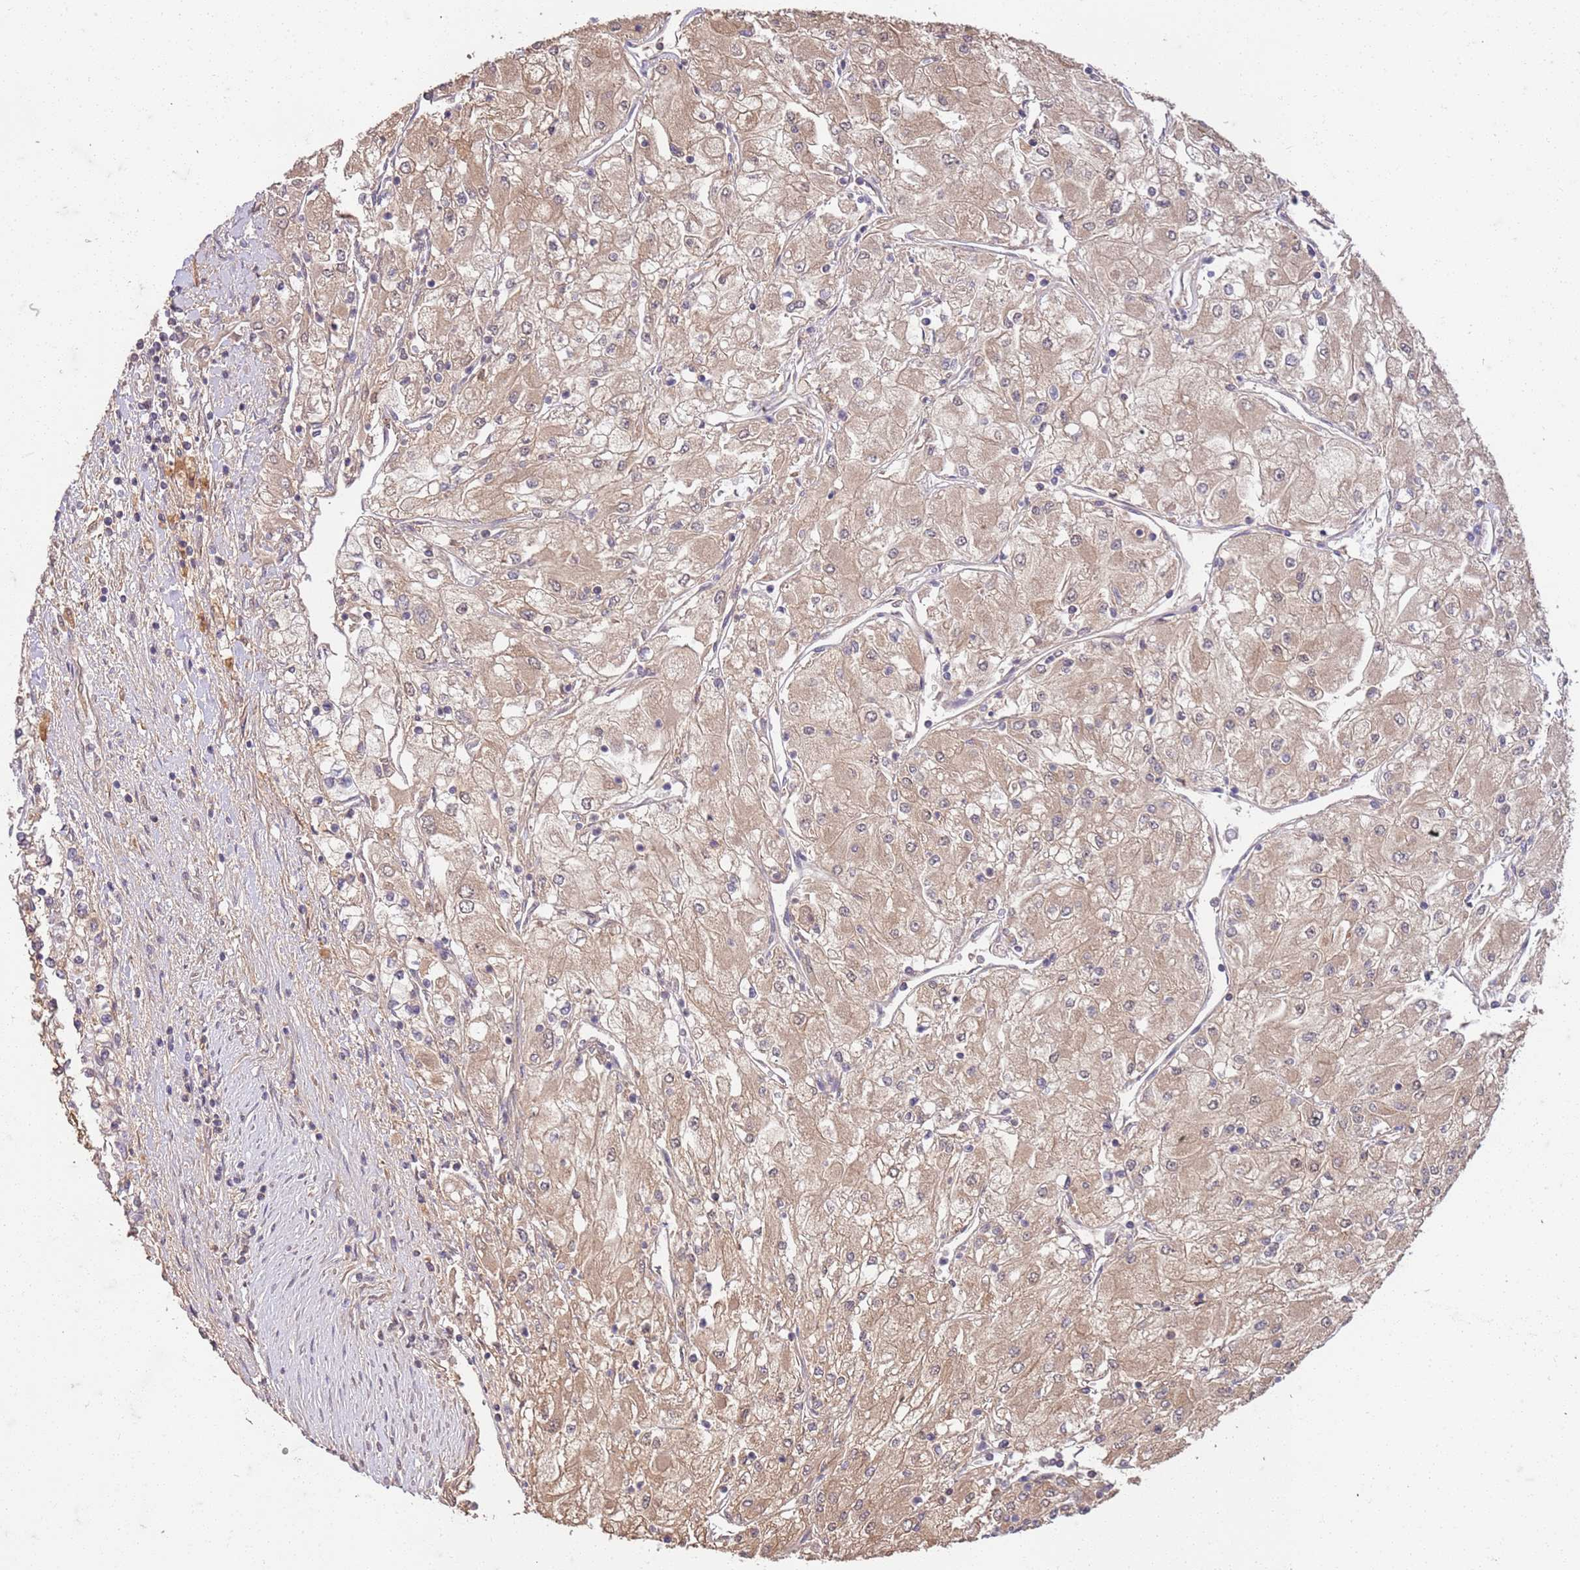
{"staining": {"intensity": "weak", "quantity": ">75%", "location": "cytoplasmic/membranous"}, "tissue": "renal cancer", "cell_type": "Tumor cells", "image_type": "cancer", "snomed": [{"axis": "morphology", "description": "Adenocarcinoma, NOS"}, {"axis": "topography", "description": "Kidney"}], "caption": "Immunohistochemical staining of adenocarcinoma (renal) shows weak cytoplasmic/membranous protein positivity in about >75% of tumor cells.", "gene": "UBE3A", "patient": {"sex": "male", "age": 80}}